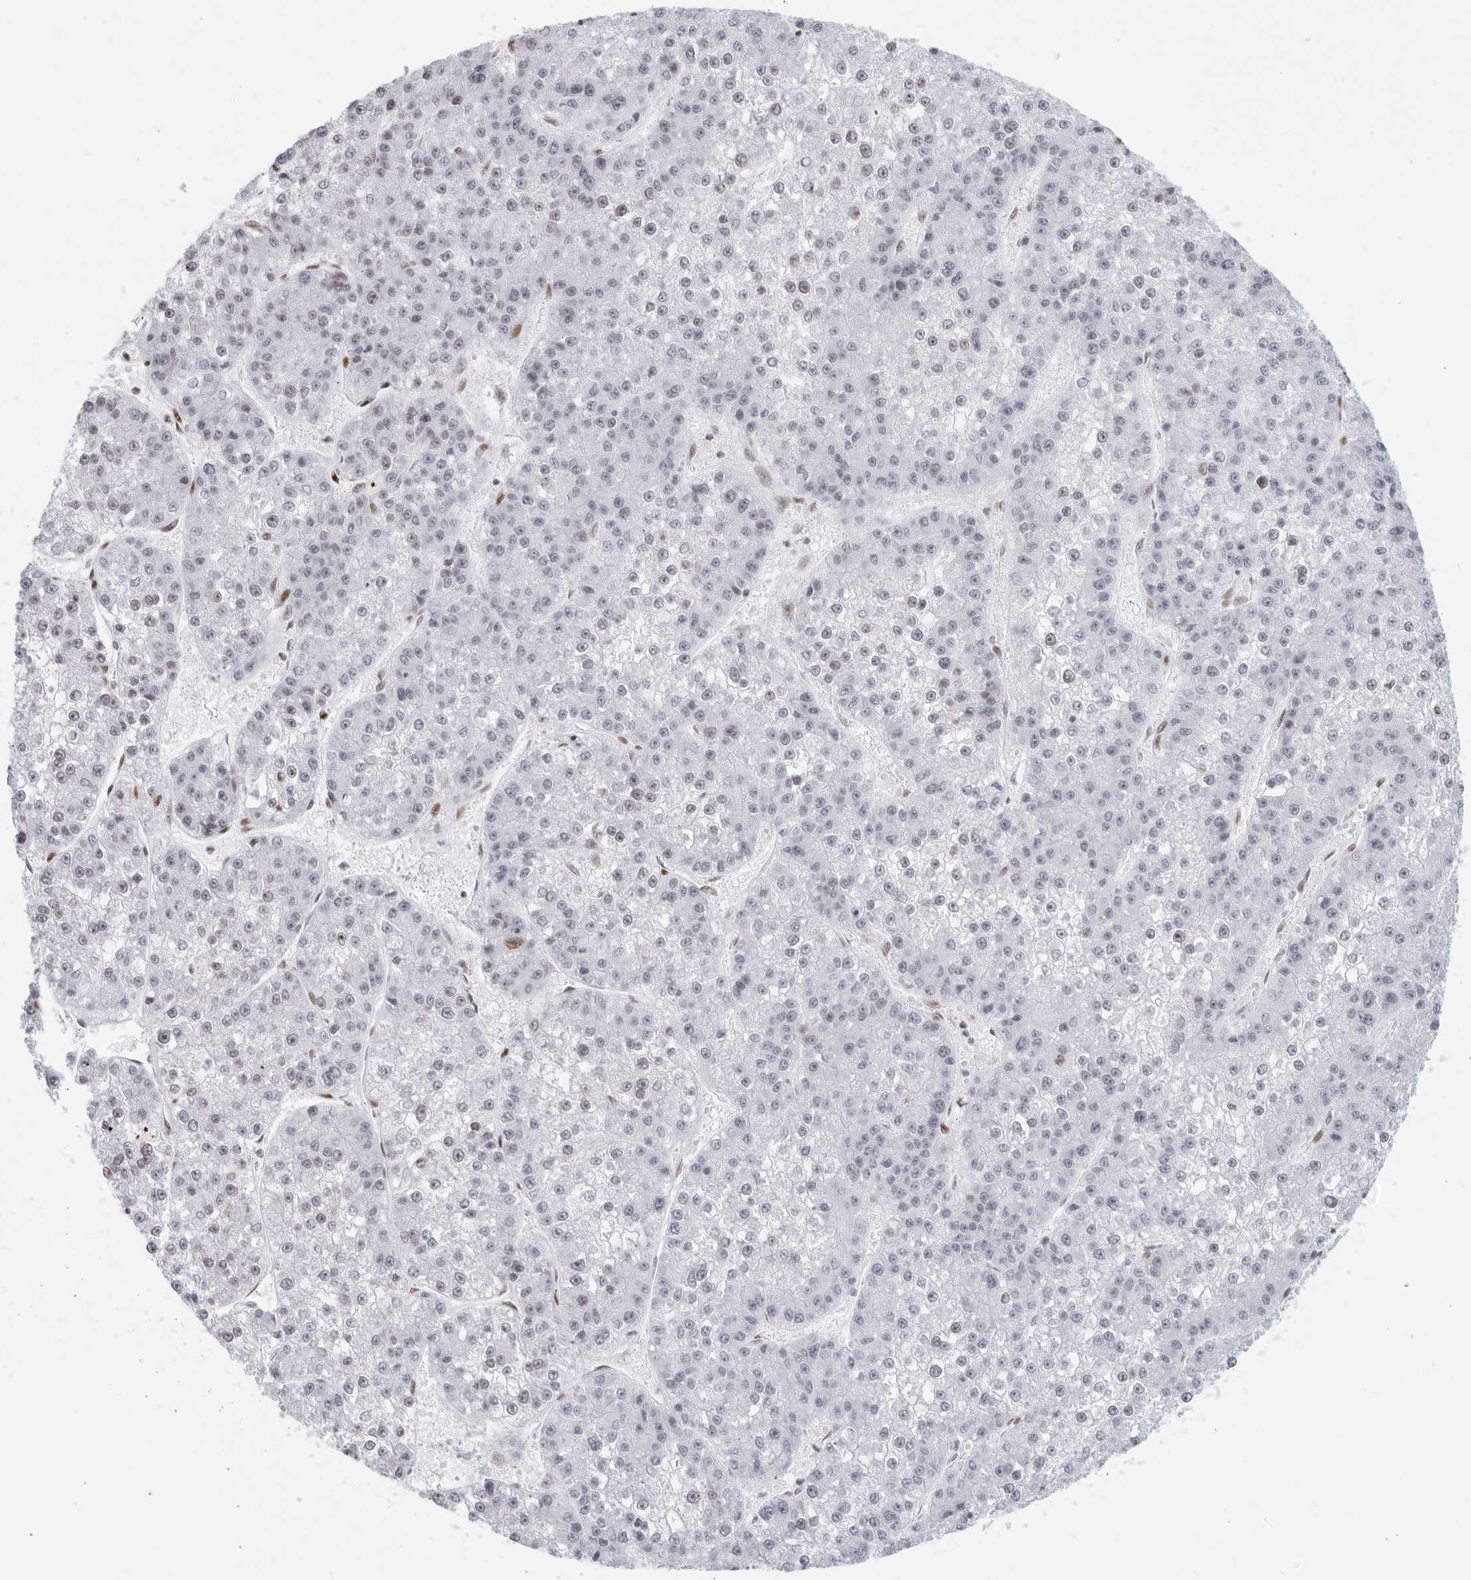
{"staining": {"intensity": "weak", "quantity": "<25%", "location": "nuclear"}, "tissue": "liver cancer", "cell_type": "Tumor cells", "image_type": "cancer", "snomed": [{"axis": "morphology", "description": "Carcinoma, Hepatocellular, NOS"}, {"axis": "topography", "description": "Liver"}], "caption": "Tumor cells show no significant staining in liver hepatocellular carcinoma.", "gene": "HP1BP3", "patient": {"sex": "female", "age": 73}}